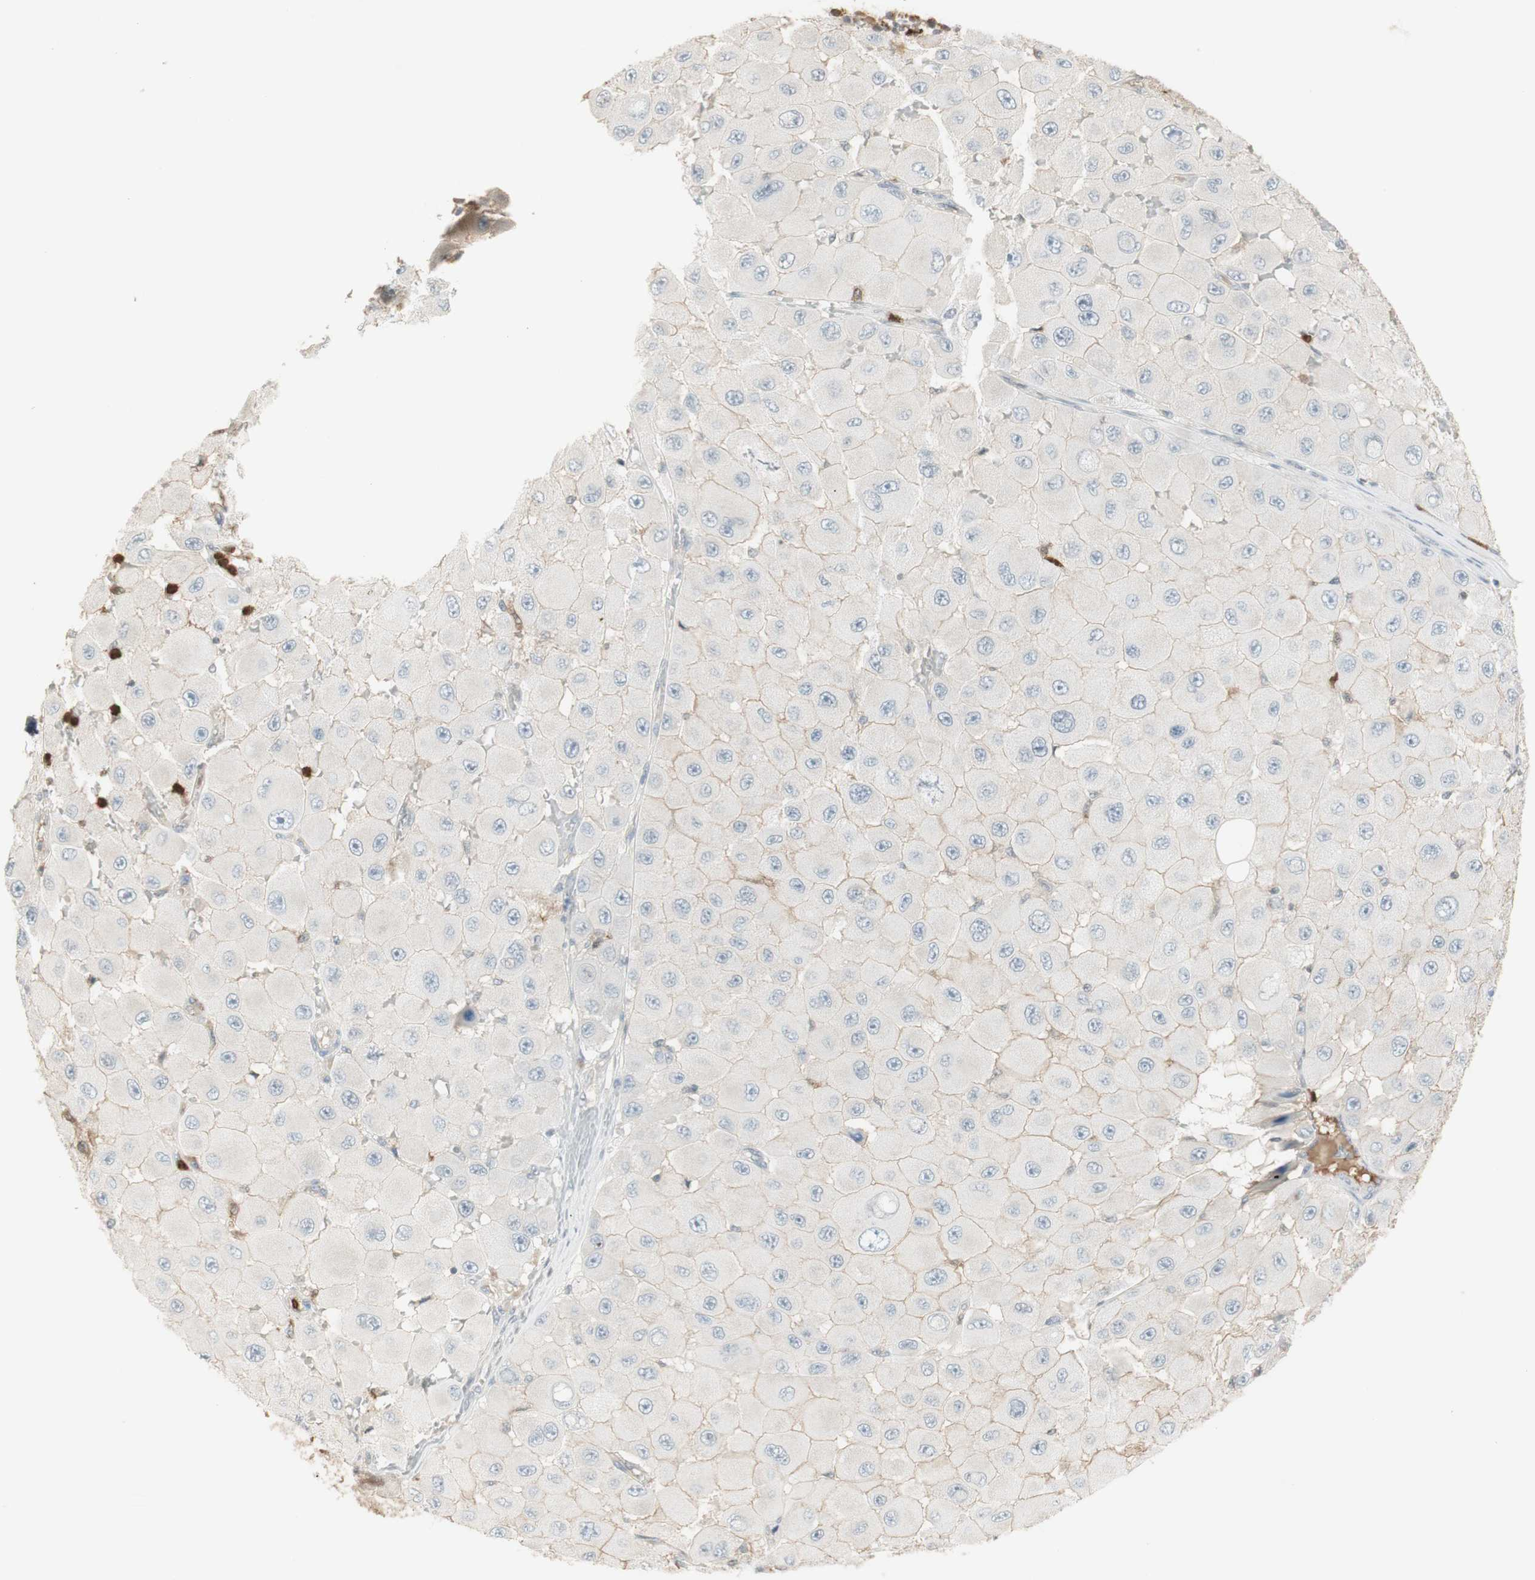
{"staining": {"intensity": "weak", "quantity": "<25%", "location": "cytoplasmic/membranous"}, "tissue": "melanoma", "cell_type": "Tumor cells", "image_type": "cancer", "snomed": [{"axis": "morphology", "description": "Malignant melanoma, NOS"}, {"axis": "topography", "description": "Skin"}], "caption": "Immunohistochemical staining of human melanoma demonstrates no significant expression in tumor cells.", "gene": "NID1", "patient": {"sex": "female", "age": 81}}